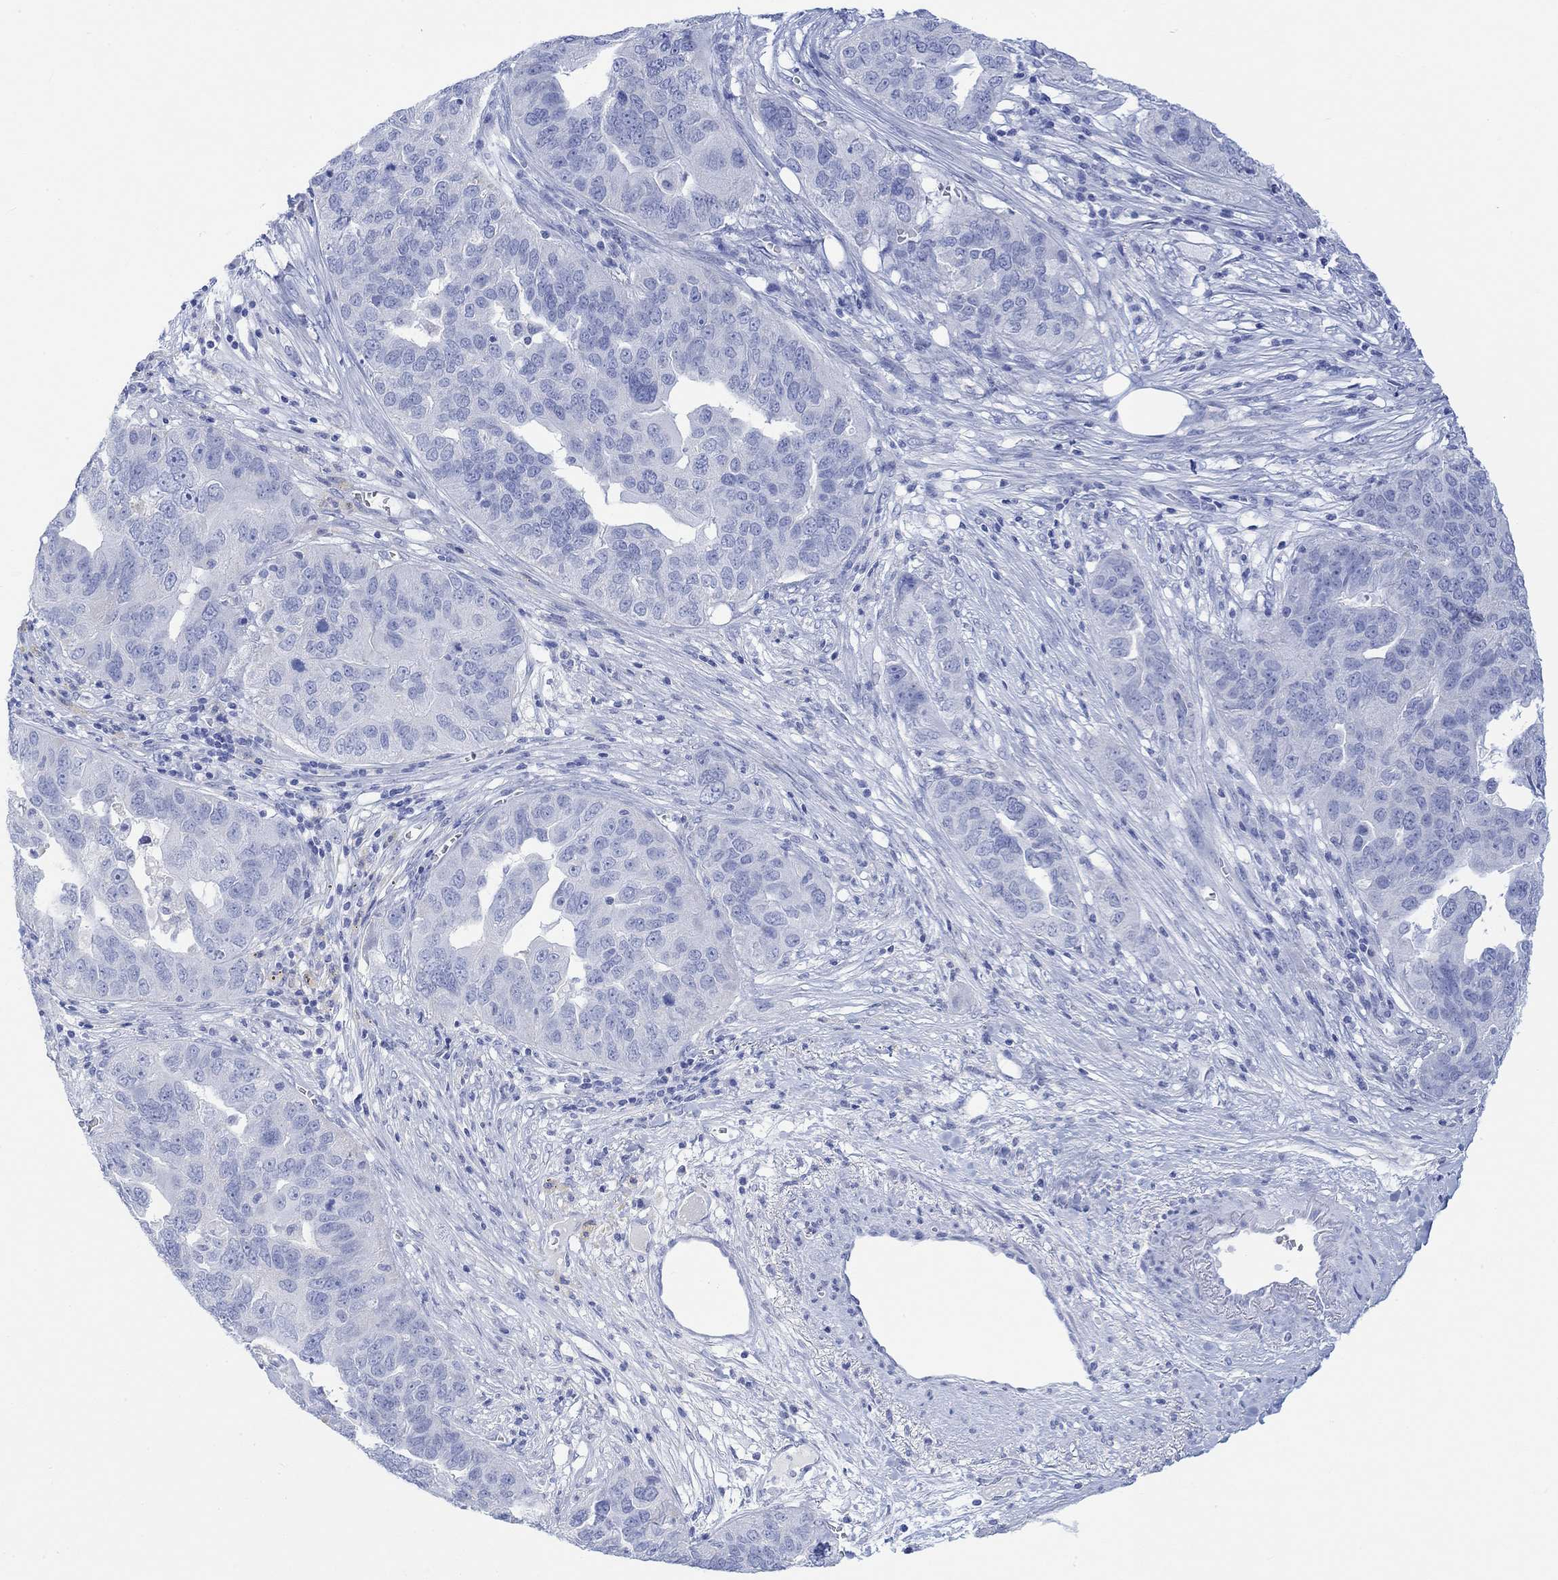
{"staining": {"intensity": "negative", "quantity": "none", "location": "none"}, "tissue": "ovarian cancer", "cell_type": "Tumor cells", "image_type": "cancer", "snomed": [{"axis": "morphology", "description": "Carcinoma, endometroid"}, {"axis": "topography", "description": "Soft tissue"}, {"axis": "topography", "description": "Ovary"}], "caption": "High magnification brightfield microscopy of endometroid carcinoma (ovarian) stained with DAB (3,3'-diaminobenzidine) (brown) and counterstained with hematoxylin (blue): tumor cells show no significant staining.", "gene": "CALCA", "patient": {"sex": "female", "age": 52}}